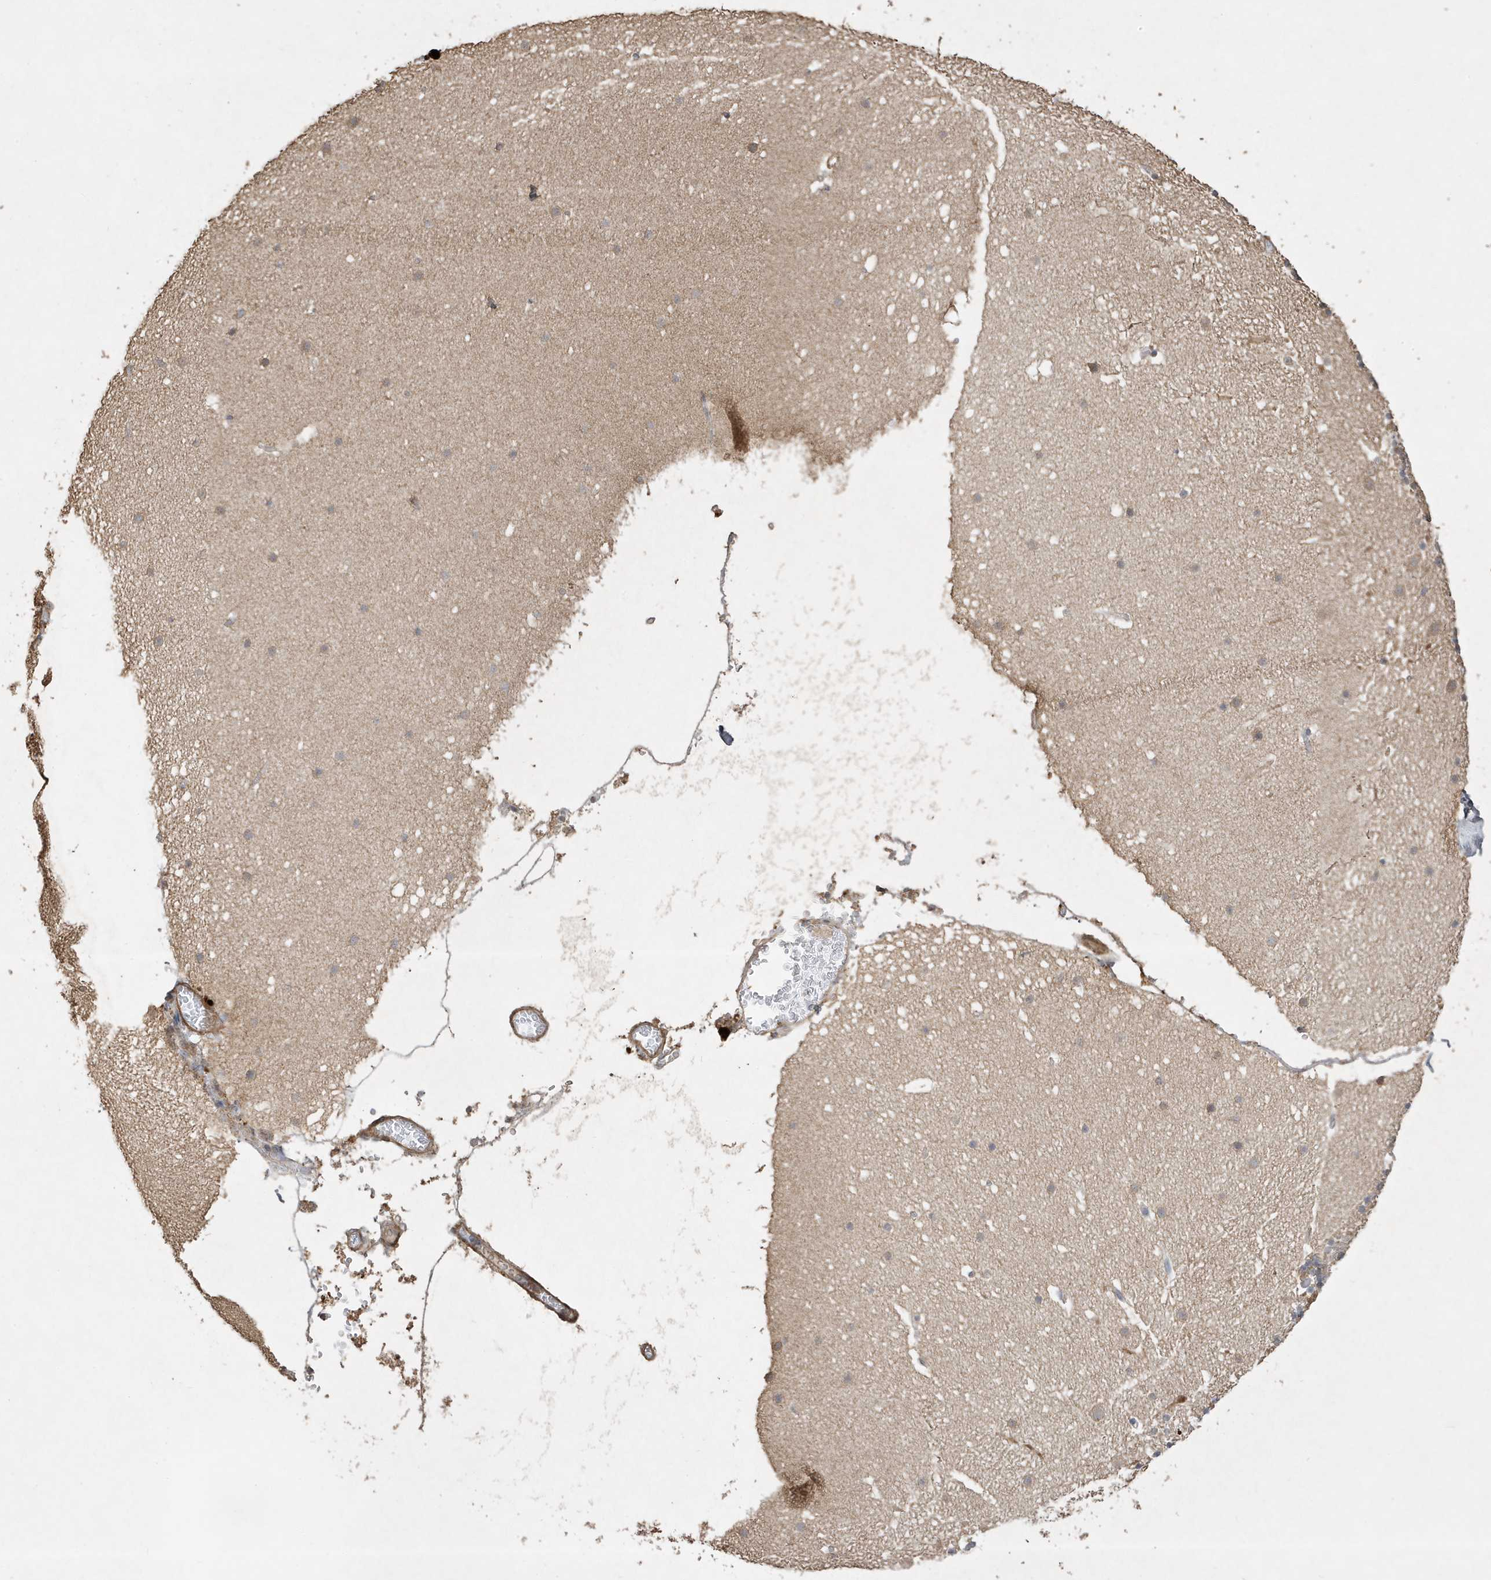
{"staining": {"intensity": "moderate", "quantity": "<25%", "location": "cytoplasmic/membranous"}, "tissue": "cerebellum", "cell_type": "Cells in granular layer", "image_type": "normal", "snomed": [{"axis": "morphology", "description": "Normal tissue, NOS"}, {"axis": "topography", "description": "Cerebellum"}], "caption": "Protein expression analysis of normal human cerebellum reveals moderate cytoplasmic/membranous staining in approximately <25% of cells in granular layer. The staining was performed using DAB, with brown indicating positive protein expression. Nuclei are stained blue with hematoxylin.", "gene": "PRRT3", "patient": {"sex": "male", "age": 57}}